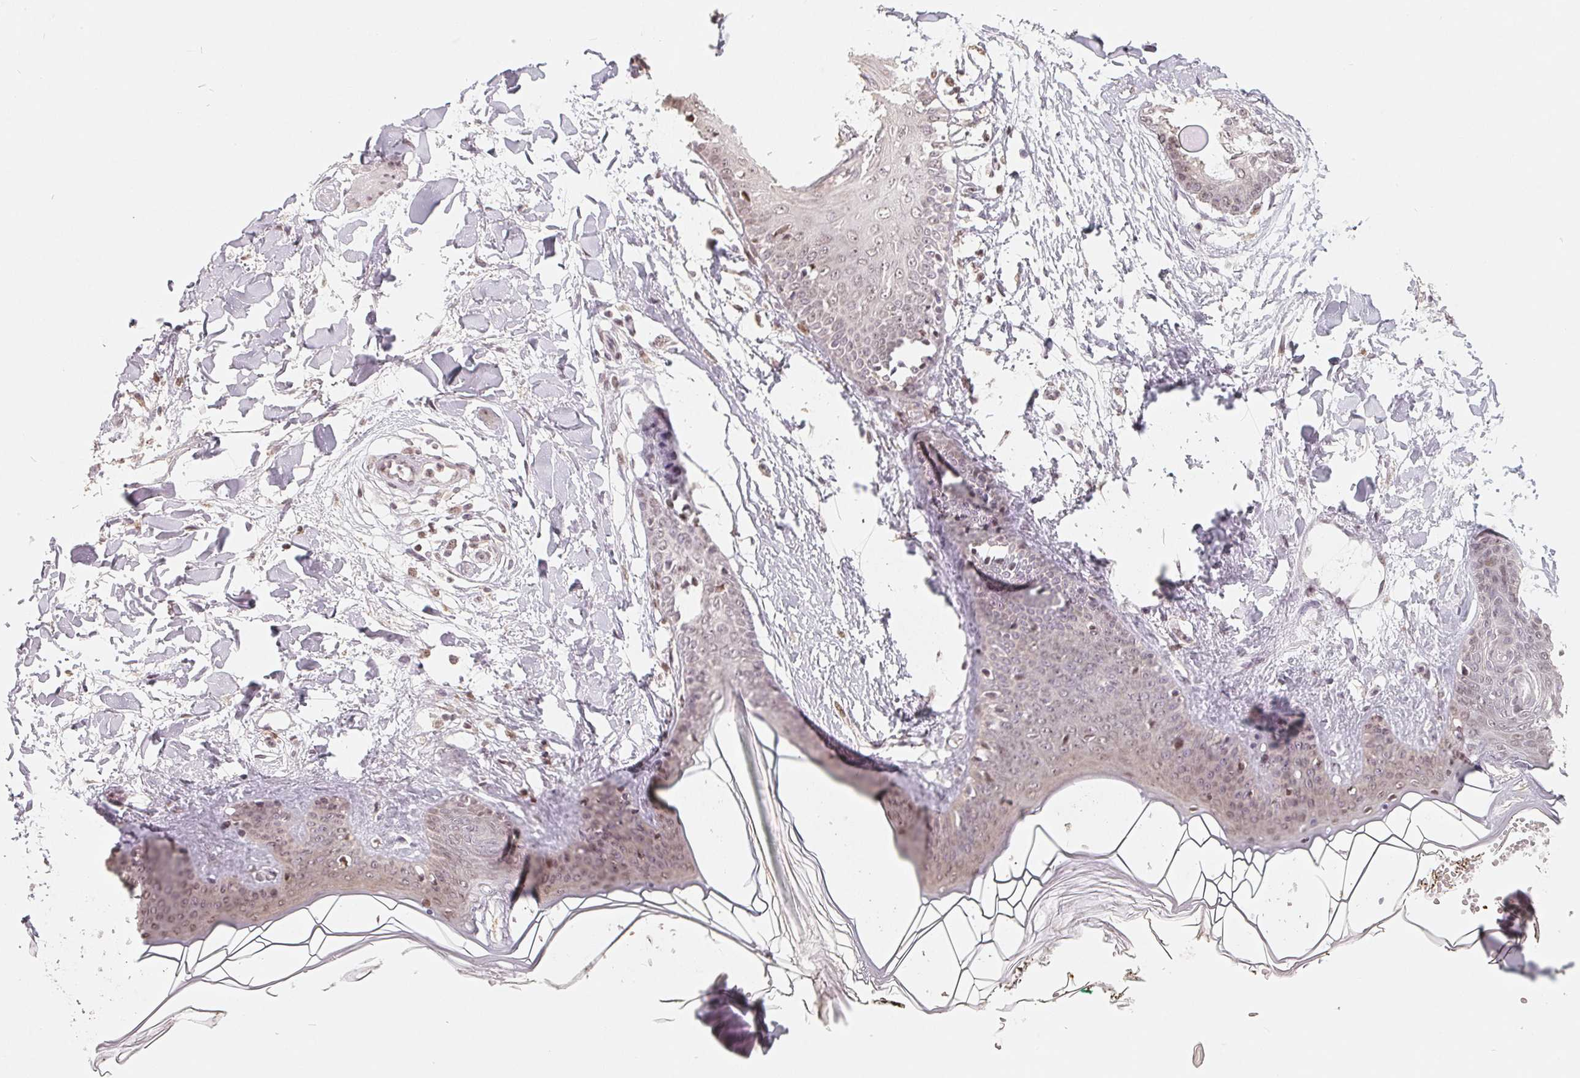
{"staining": {"intensity": "negative", "quantity": "none", "location": "none"}, "tissue": "skin", "cell_type": "Fibroblasts", "image_type": "normal", "snomed": [{"axis": "morphology", "description": "Normal tissue, NOS"}, {"axis": "topography", "description": "Skin"}], "caption": "Human skin stained for a protein using immunohistochemistry exhibits no staining in fibroblasts.", "gene": "CCDC138", "patient": {"sex": "female", "age": 34}}